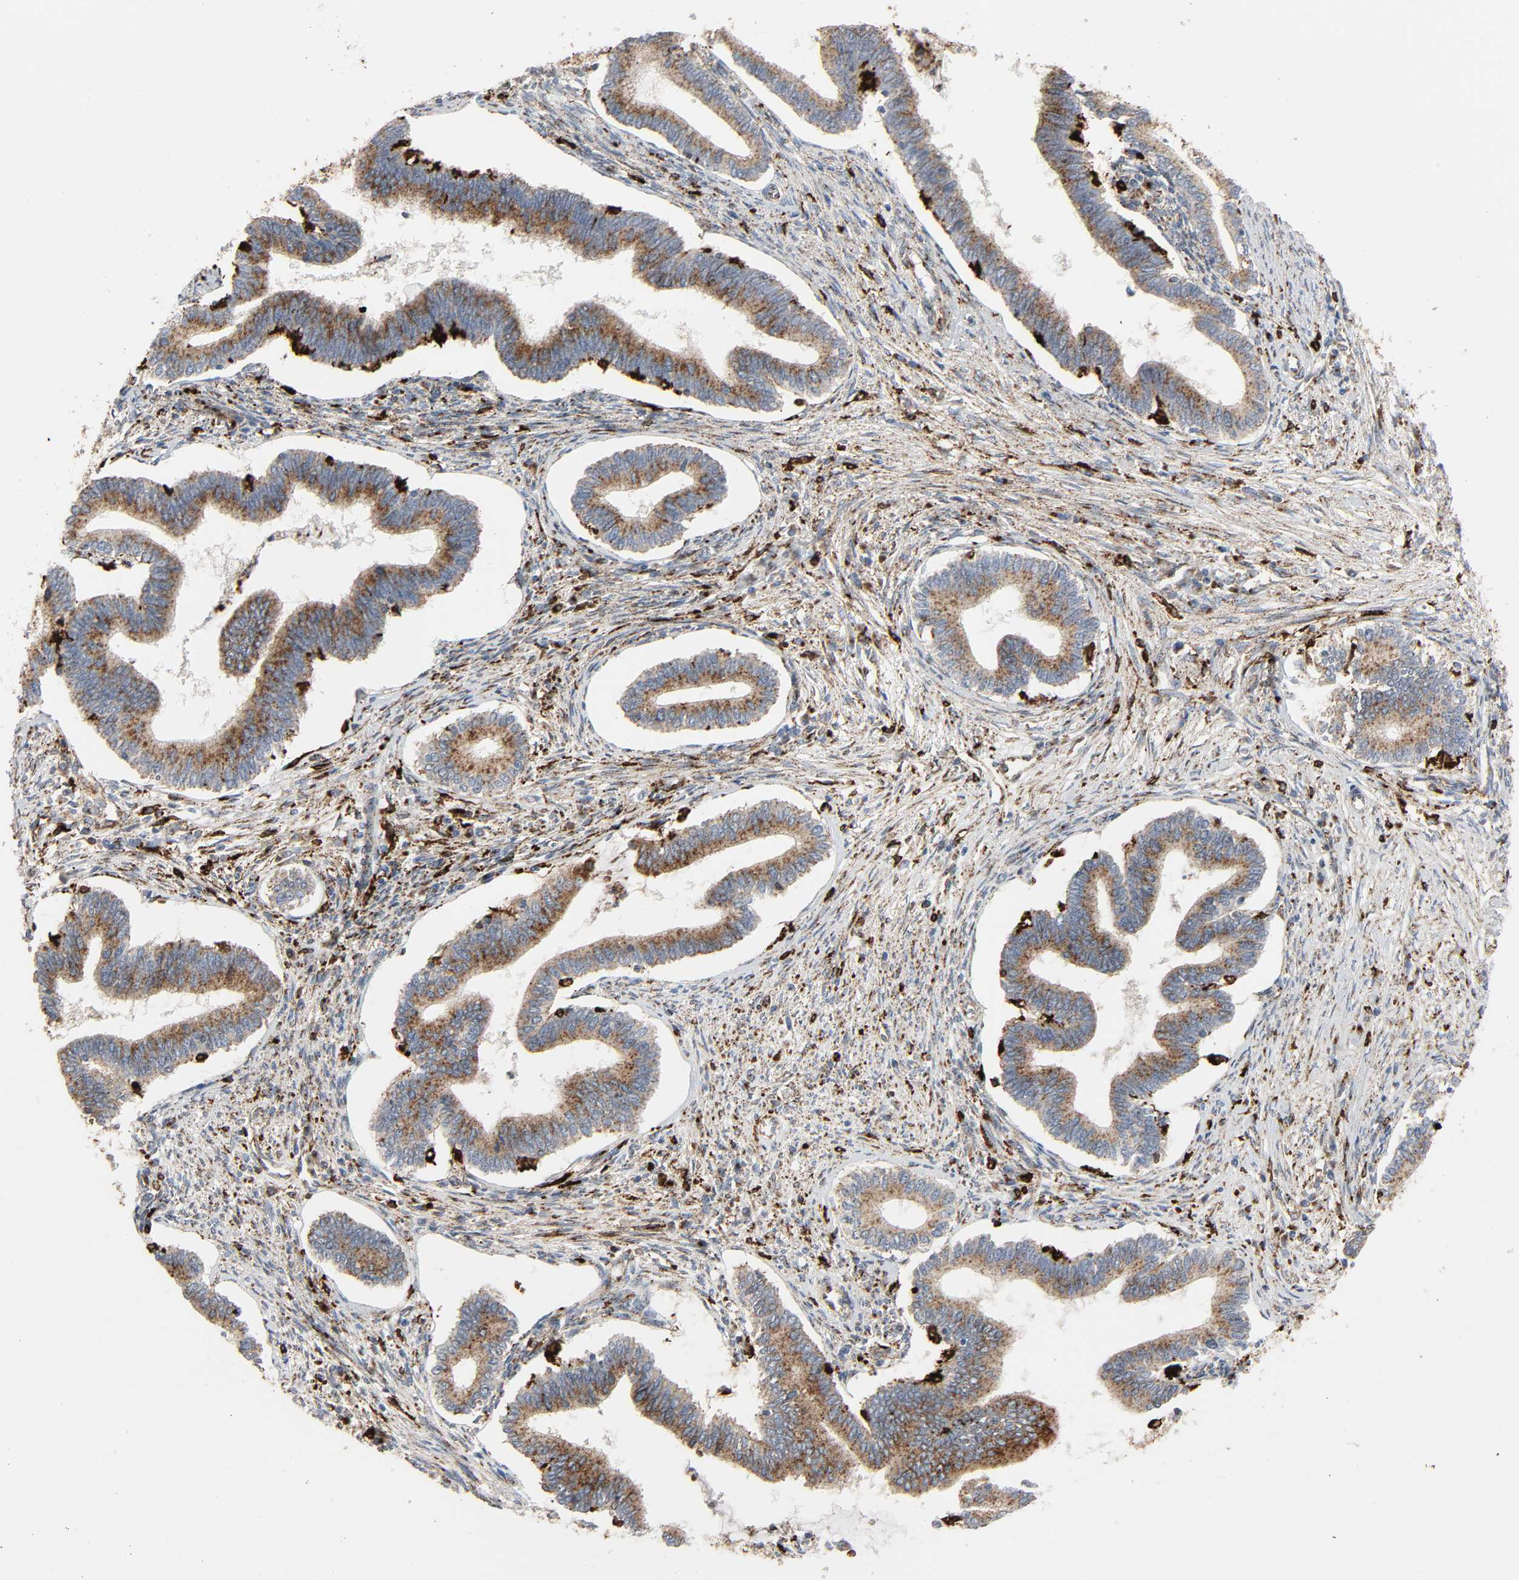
{"staining": {"intensity": "moderate", "quantity": ">75%", "location": "cytoplasmic/membranous"}, "tissue": "cervical cancer", "cell_type": "Tumor cells", "image_type": "cancer", "snomed": [{"axis": "morphology", "description": "Adenocarcinoma, NOS"}, {"axis": "topography", "description": "Cervix"}], "caption": "Human cervical adenocarcinoma stained with a protein marker demonstrates moderate staining in tumor cells.", "gene": "PSAP", "patient": {"sex": "female", "age": 36}}